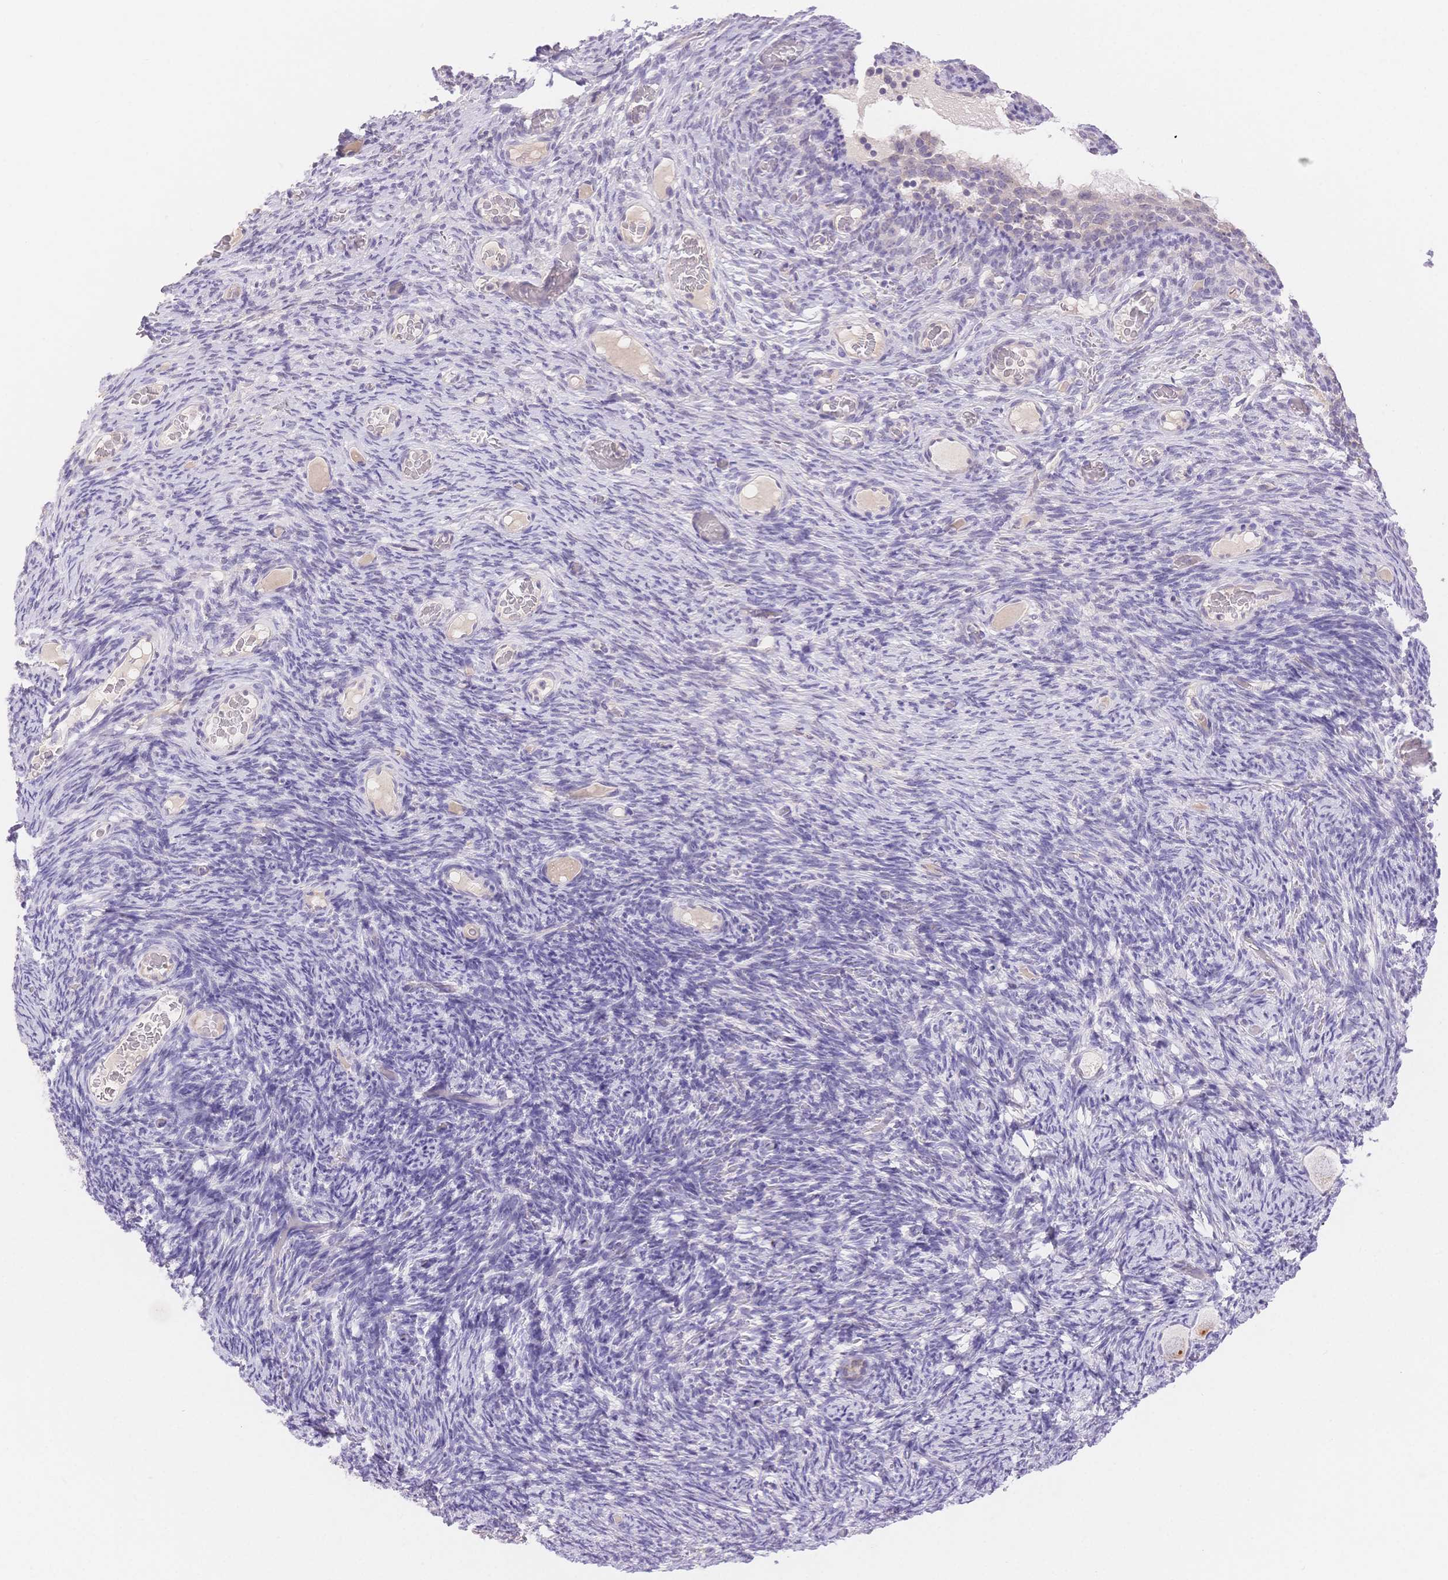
{"staining": {"intensity": "moderate", "quantity": "<25%", "location": "cytoplasmic/membranous"}, "tissue": "ovary", "cell_type": "Follicle cells", "image_type": "normal", "snomed": [{"axis": "morphology", "description": "Normal tissue, NOS"}, {"axis": "topography", "description": "Ovary"}], "caption": "Immunohistochemistry (IHC) image of normal ovary: ovary stained using immunohistochemistry (IHC) displays low levels of moderate protein expression localized specifically in the cytoplasmic/membranous of follicle cells, appearing as a cytoplasmic/membranous brown color.", "gene": "MYOM1", "patient": {"sex": "female", "age": 34}}